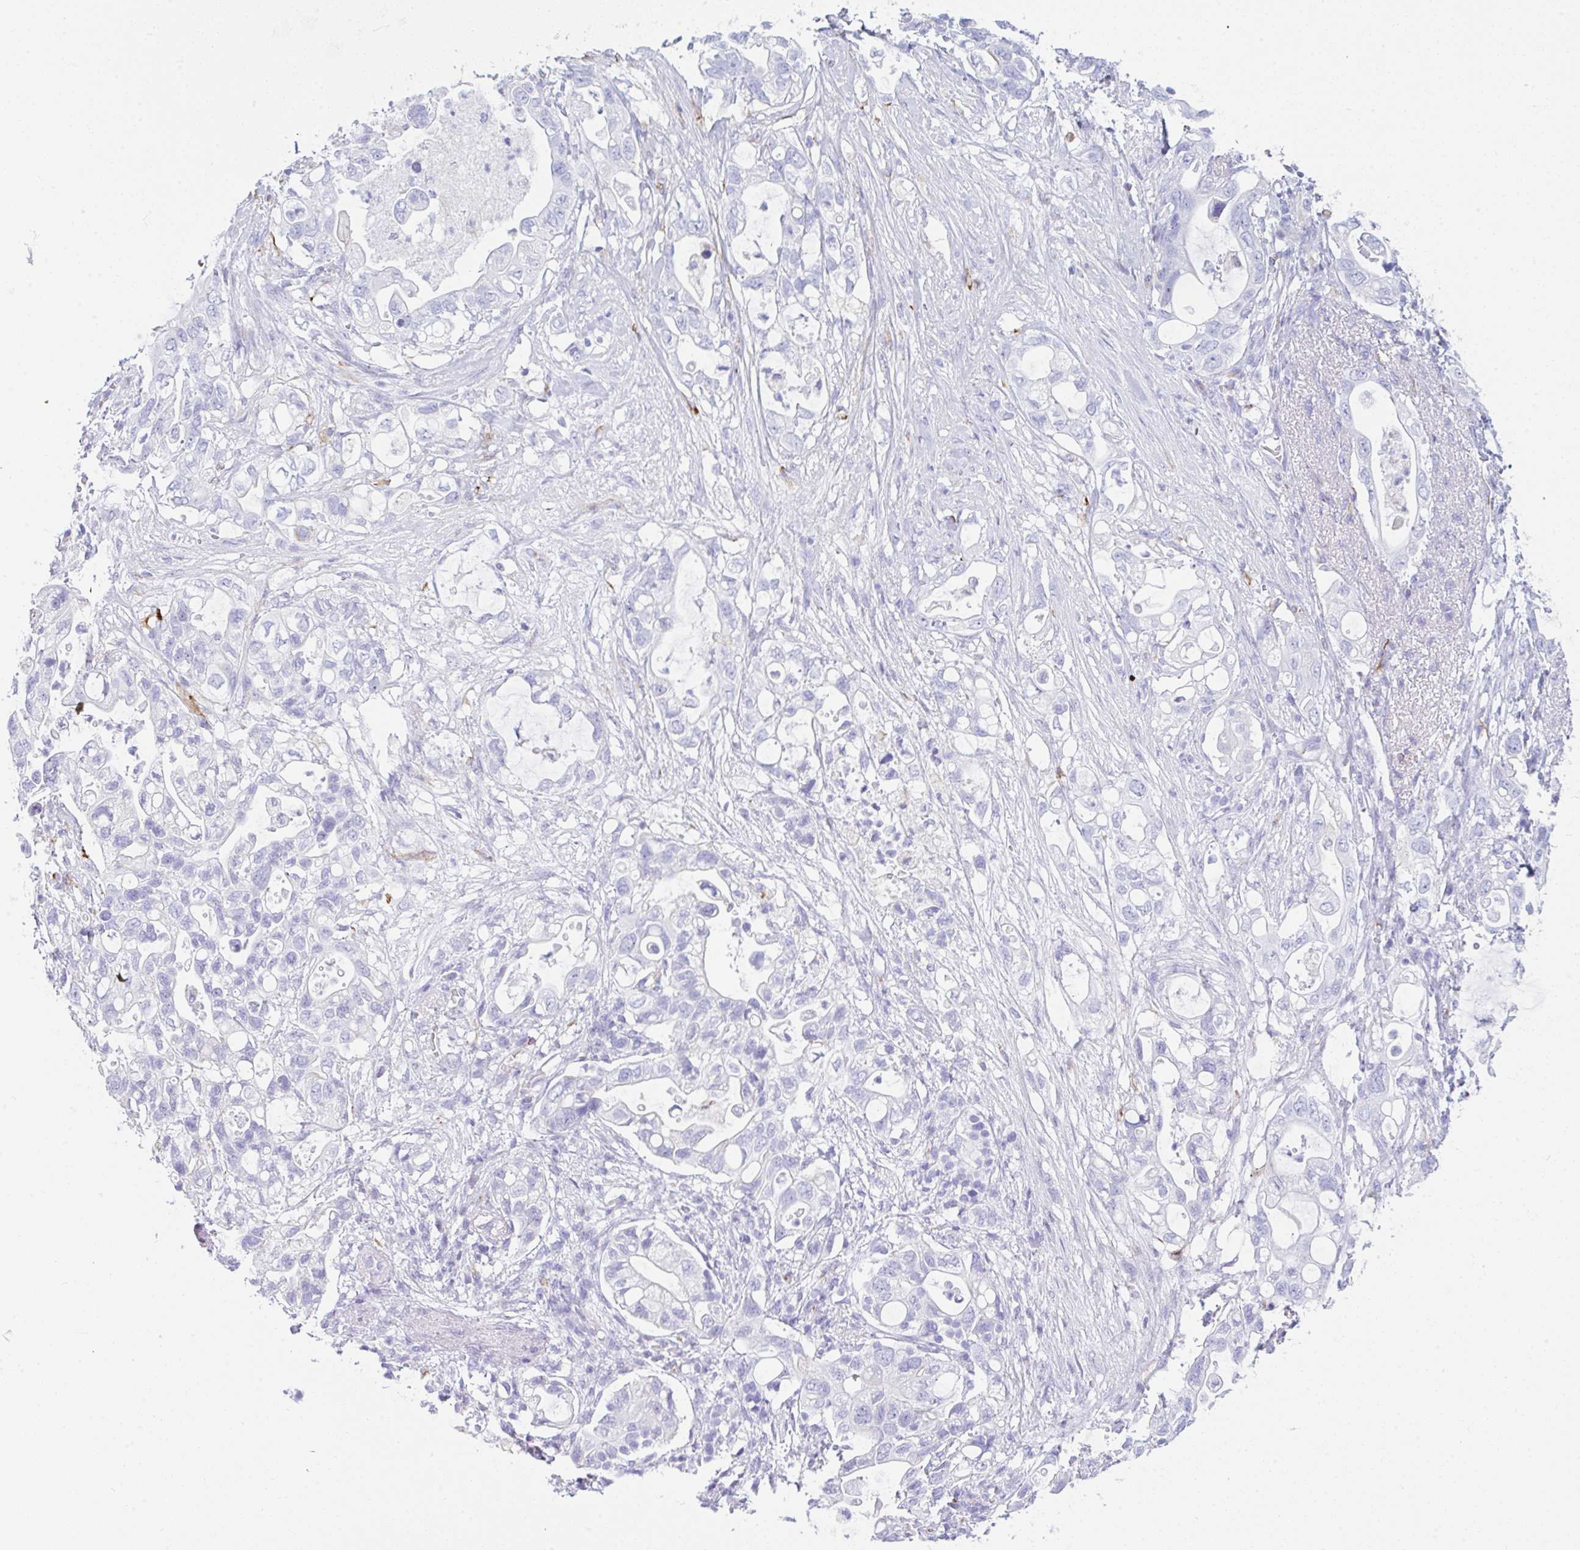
{"staining": {"intensity": "negative", "quantity": "none", "location": "none"}, "tissue": "pancreatic cancer", "cell_type": "Tumor cells", "image_type": "cancer", "snomed": [{"axis": "morphology", "description": "Adenocarcinoma, NOS"}, {"axis": "topography", "description": "Pancreas"}], "caption": "The photomicrograph reveals no staining of tumor cells in pancreatic adenocarcinoma.", "gene": "NDUFAF8", "patient": {"sex": "female", "age": 72}}